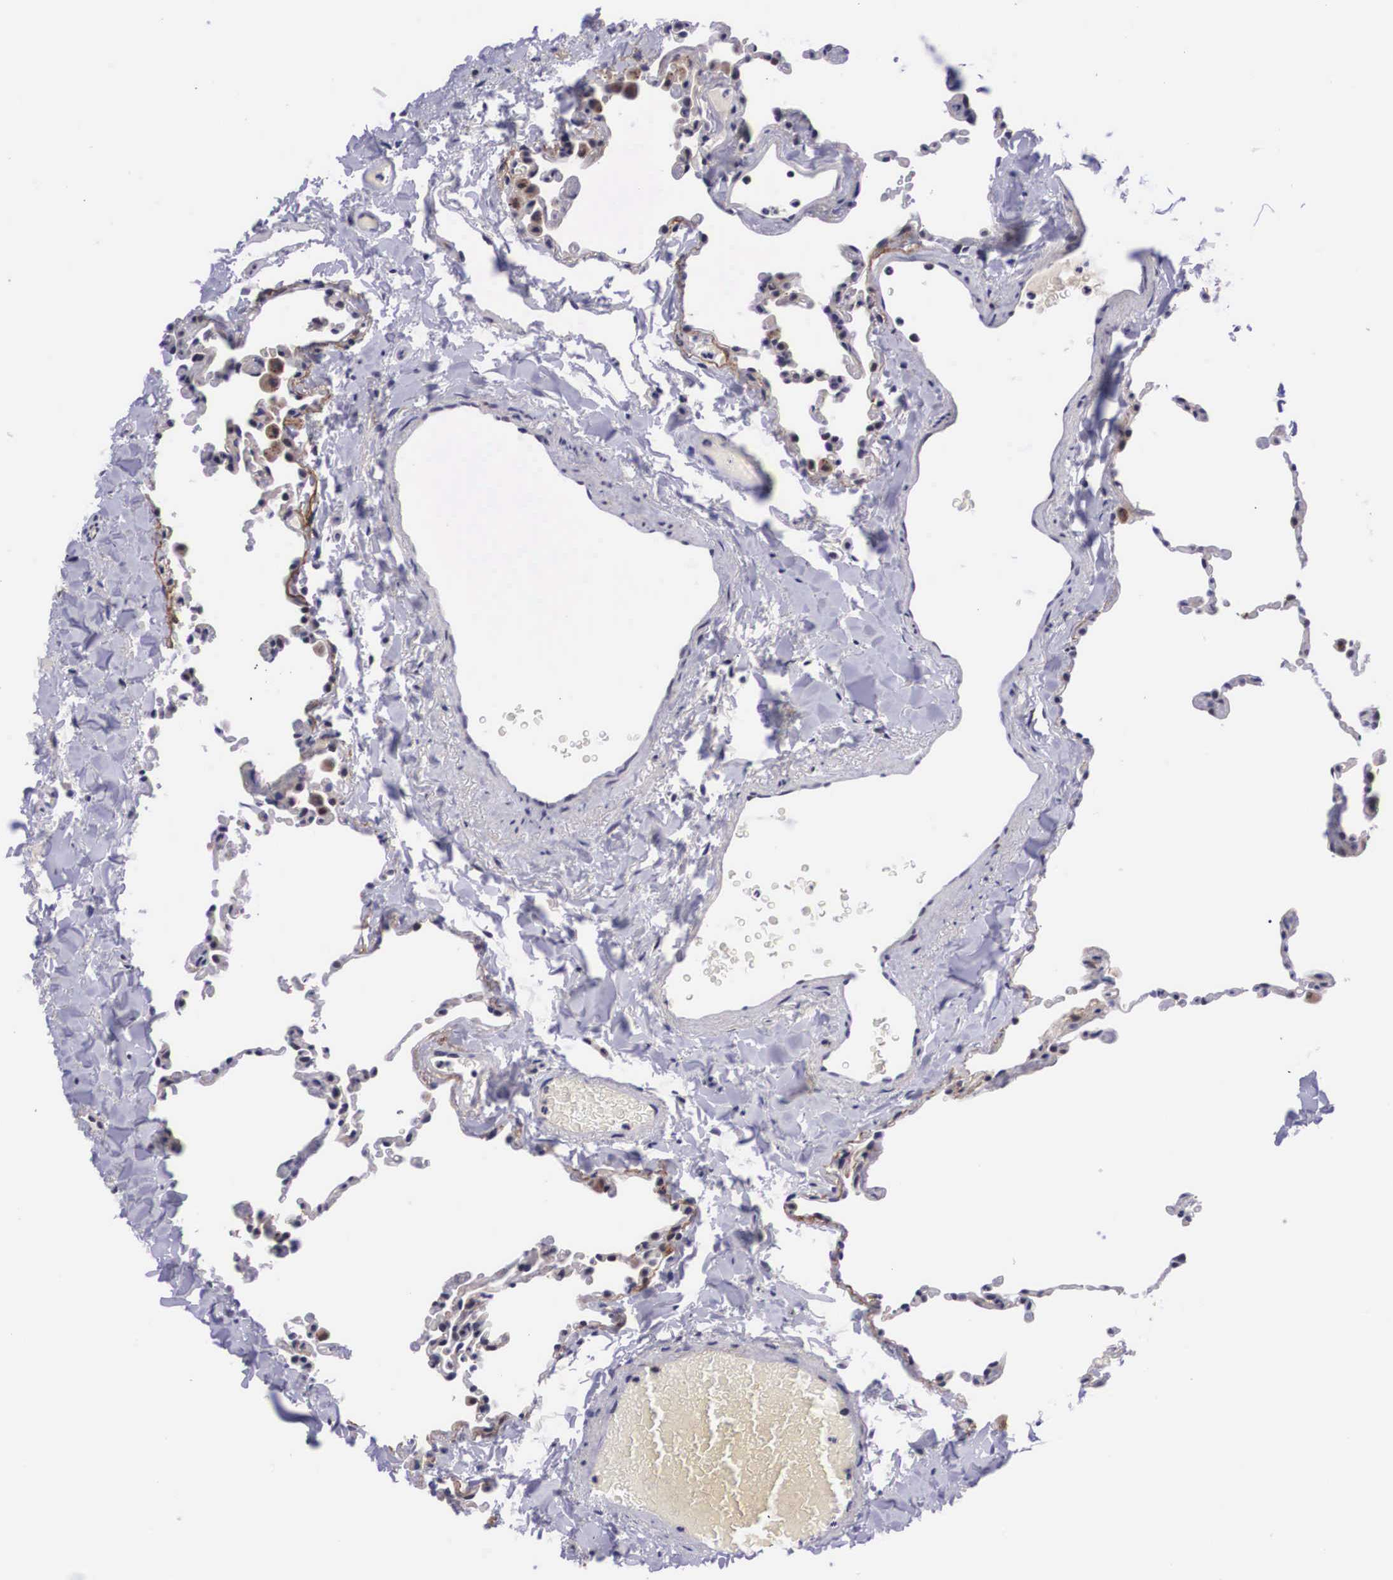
{"staining": {"intensity": "negative", "quantity": "none", "location": "none"}, "tissue": "lung", "cell_type": "Alveolar cells", "image_type": "normal", "snomed": [{"axis": "morphology", "description": "Normal tissue, NOS"}, {"axis": "topography", "description": "Lung"}], "caption": "Immunohistochemistry of normal lung displays no expression in alveolar cells.", "gene": "EMID1", "patient": {"sex": "female", "age": 61}}